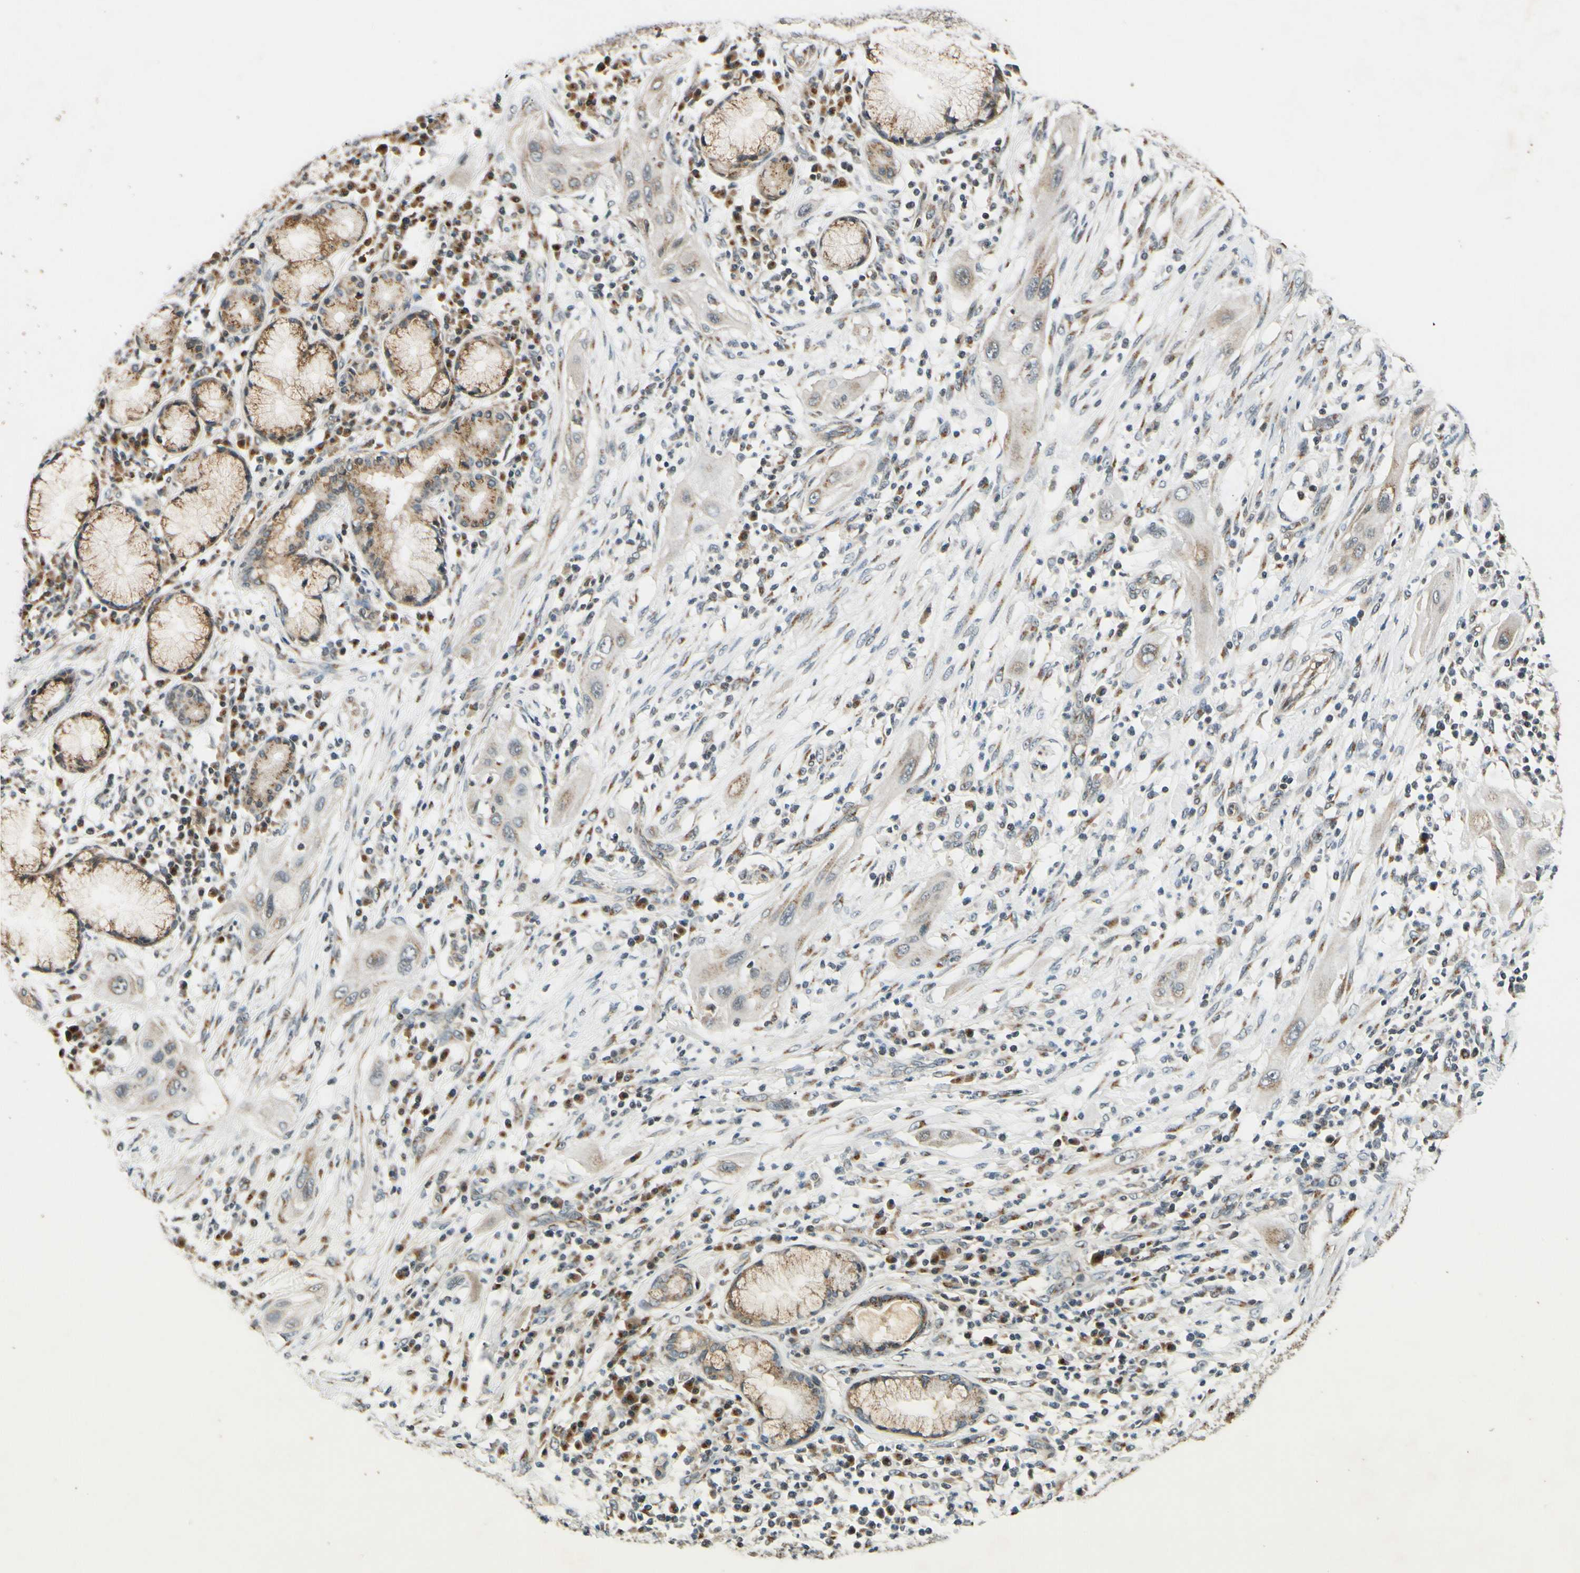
{"staining": {"intensity": "weak", "quantity": "25%-75%", "location": "cytoplasmic/membranous"}, "tissue": "lung cancer", "cell_type": "Tumor cells", "image_type": "cancer", "snomed": [{"axis": "morphology", "description": "Squamous cell carcinoma, NOS"}, {"axis": "topography", "description": "Lung"}], "caption": "Protein analysis of lung cancer tissue displays weak cytoplasmic/membranous staining in about 25%-75% of tumor cells. (Stains: DAB (3,3'-diaminobenzidine) in brown, nuclei in blue, Microscopy: brightfield microscopy at high magnification).", "gene": "NEO1", "patient": {"sex": "female", "age": 47}}